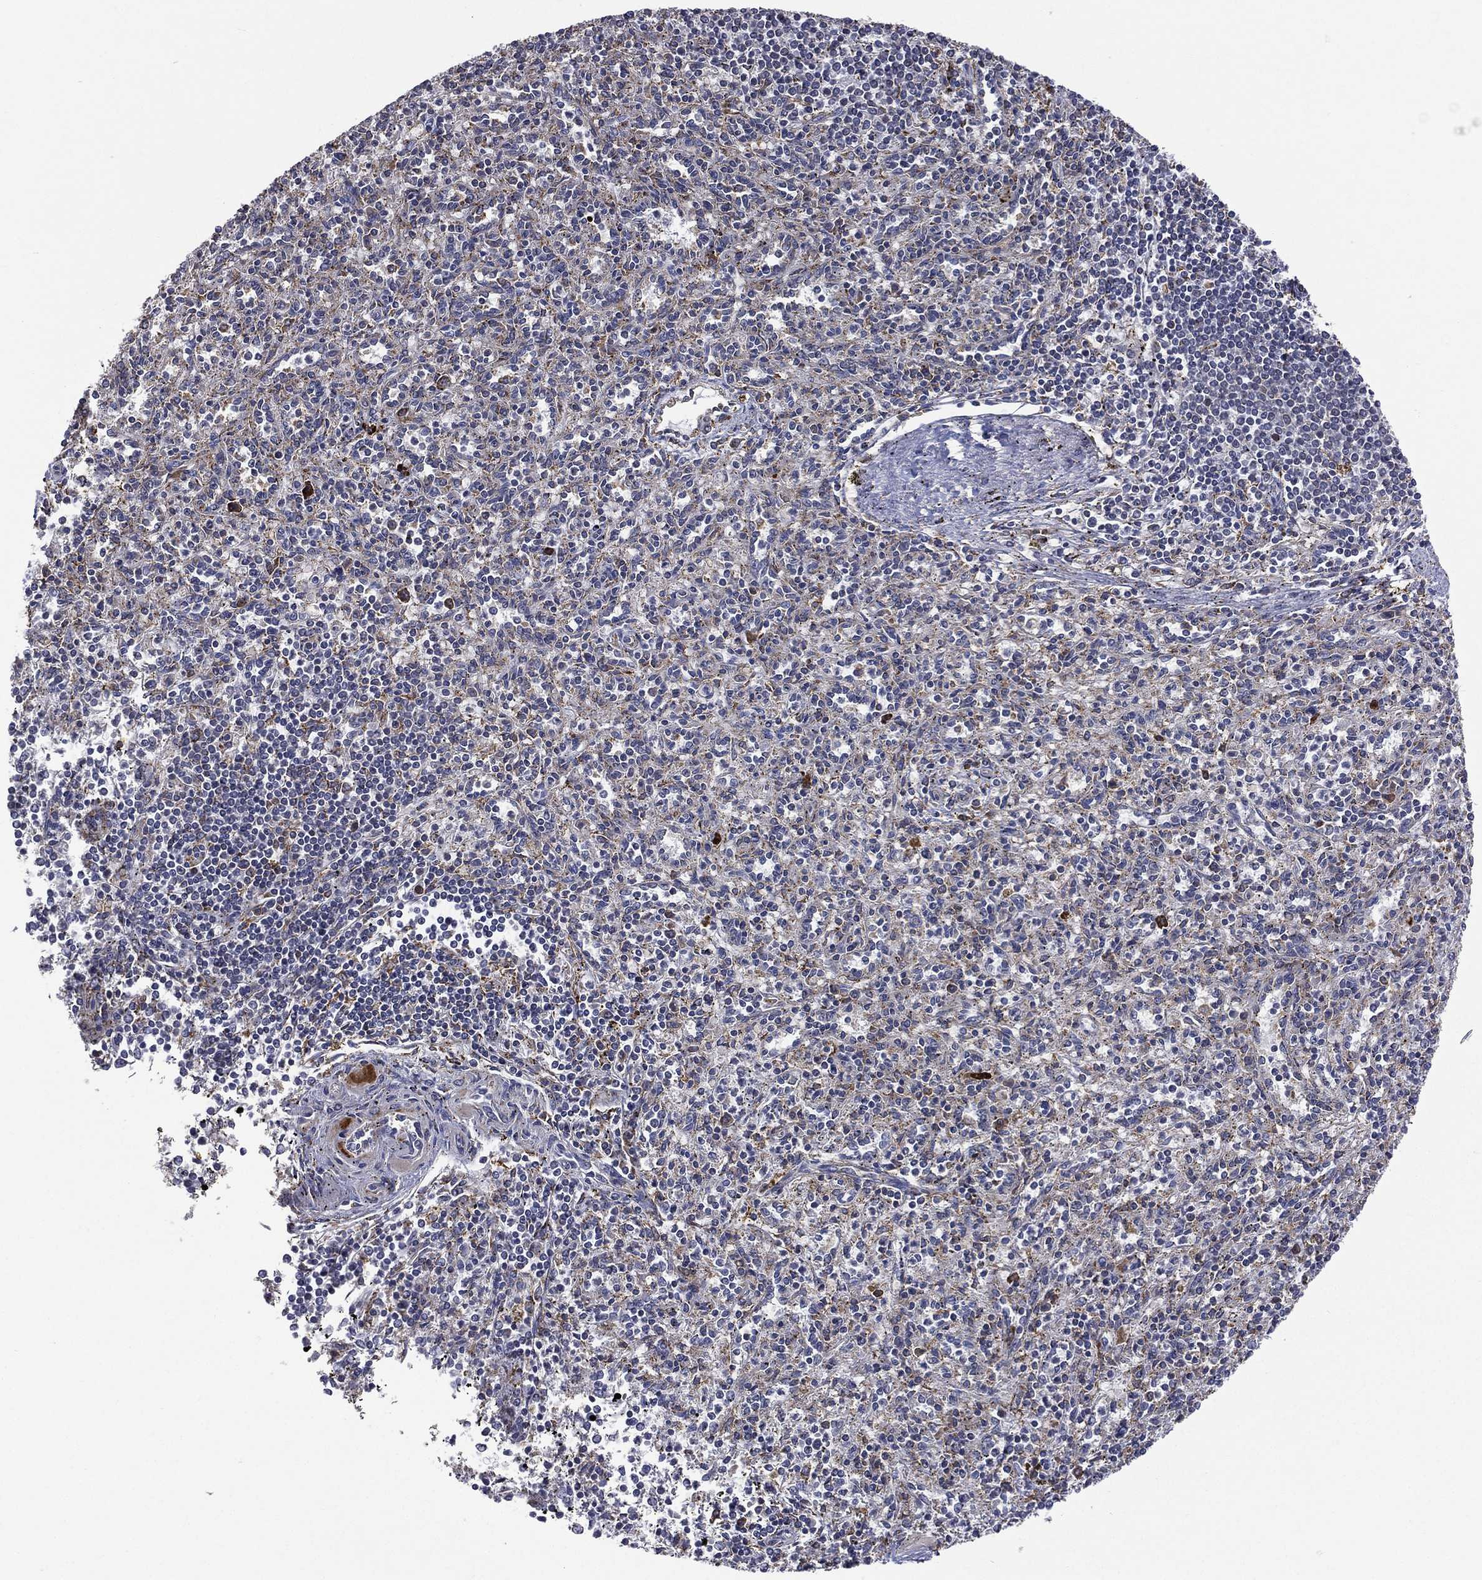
{"staining": {"intensity": "strong", "quantity": "<25%", "location": "cytoplasmic/membranous"}, "tissue": "spleen", "cell_type": "Cells in red pulp", "image_type": "normal", "snomed": [{"axis": "morphology", "description": "Normal tissue, NOS"}, {"axis": "topography", "description": "Spleen"}], "caption": "An image showing strong cytoplasmic/membranous expression in about <25% of cells in red pulp in benign spleen, as visualized by brown immunohistochemical staining.", "gene": "C20orf96", "patient": {"sex": "male", "age": 69}}